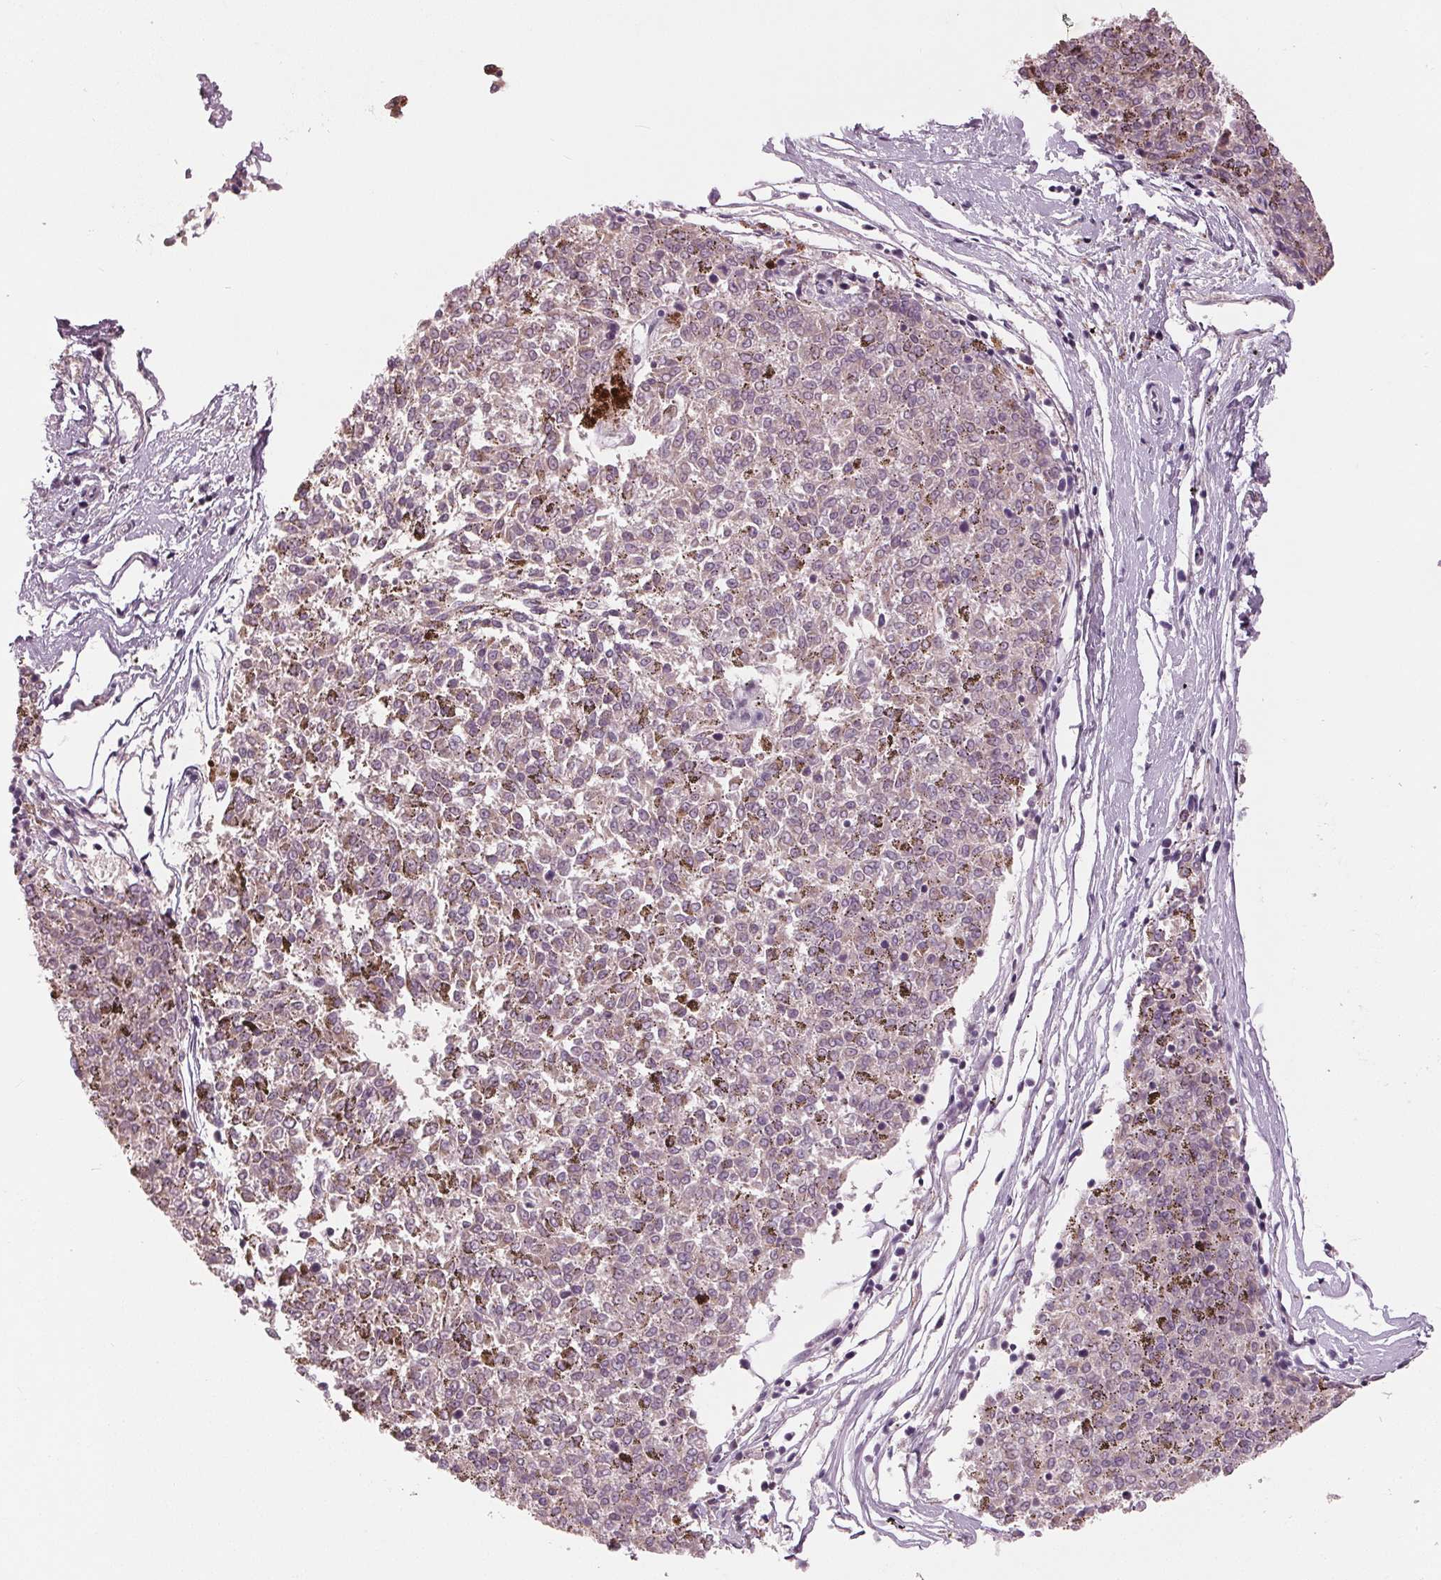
{"staining": {"intensity": "negative", "quantity": "none", "location": "none"}, "tissue": "melanoma", "cell_type": "Tumor cells", "image_type": "cancer", "snomed": [{"axis": "morphology", "description": "Malignant melanoma, NOS"}, {"axis": "topography", "description": "Skin"}], "caption": "Immunohistochemistry of human malignant melanoma reveals no positivity in tumor cells.", "gene": "ZNF605", "patient": {"sex": "female", "age": 72}}